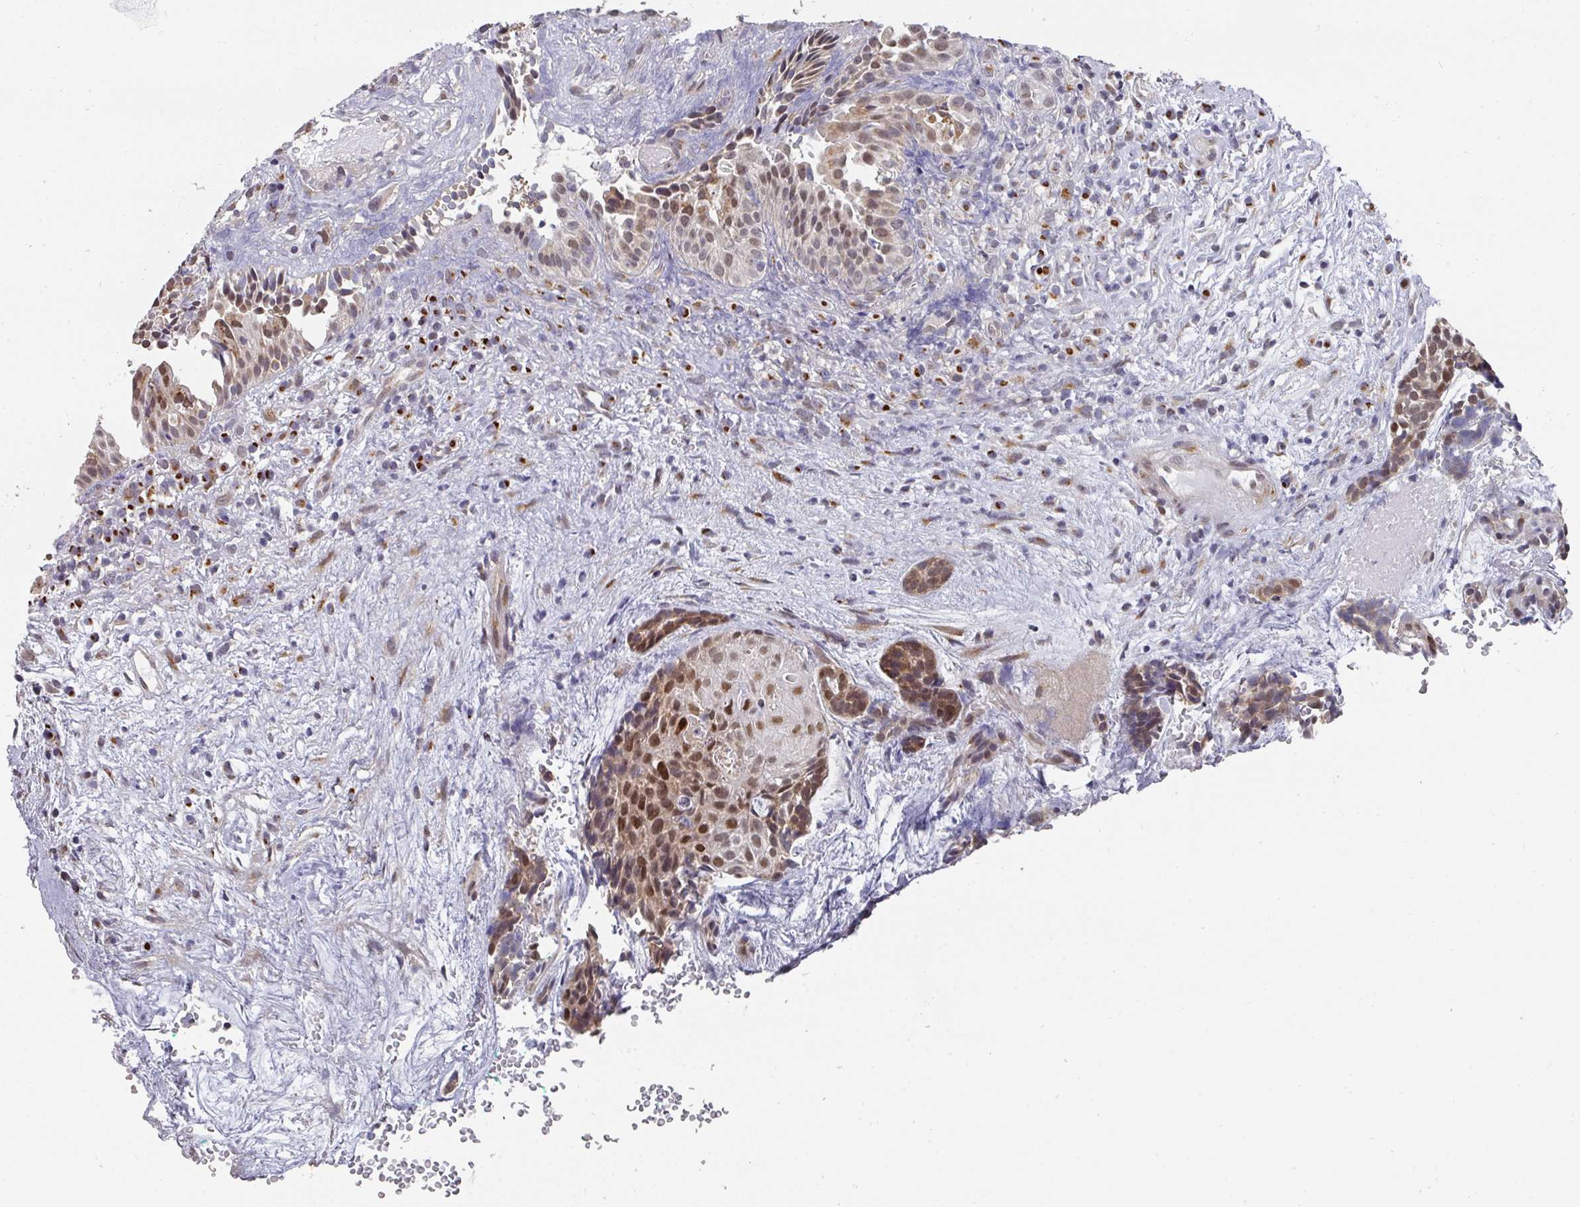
{"staining": {"intensity": "moderate", "quantity": "25%-75%", "location": "nuclear"}, "tissue": "head and neck cancer", "cell_type": "Tumor cells", "image_type": "cancer", "snomed": [{"axis": "morphology", "description": "Adenocarcinoma, NOS"}, {"axis": "topography", "description": "Subcutis"}, {"axis": "topography", "description": "Head-Neck"}], "caption": "Adenocarcinoma (head and neck) stained with a protein marker displays moderate staining in tumor cells.", "gene": "C18orf25", "patient": {"sex": "female", "age": 73}}